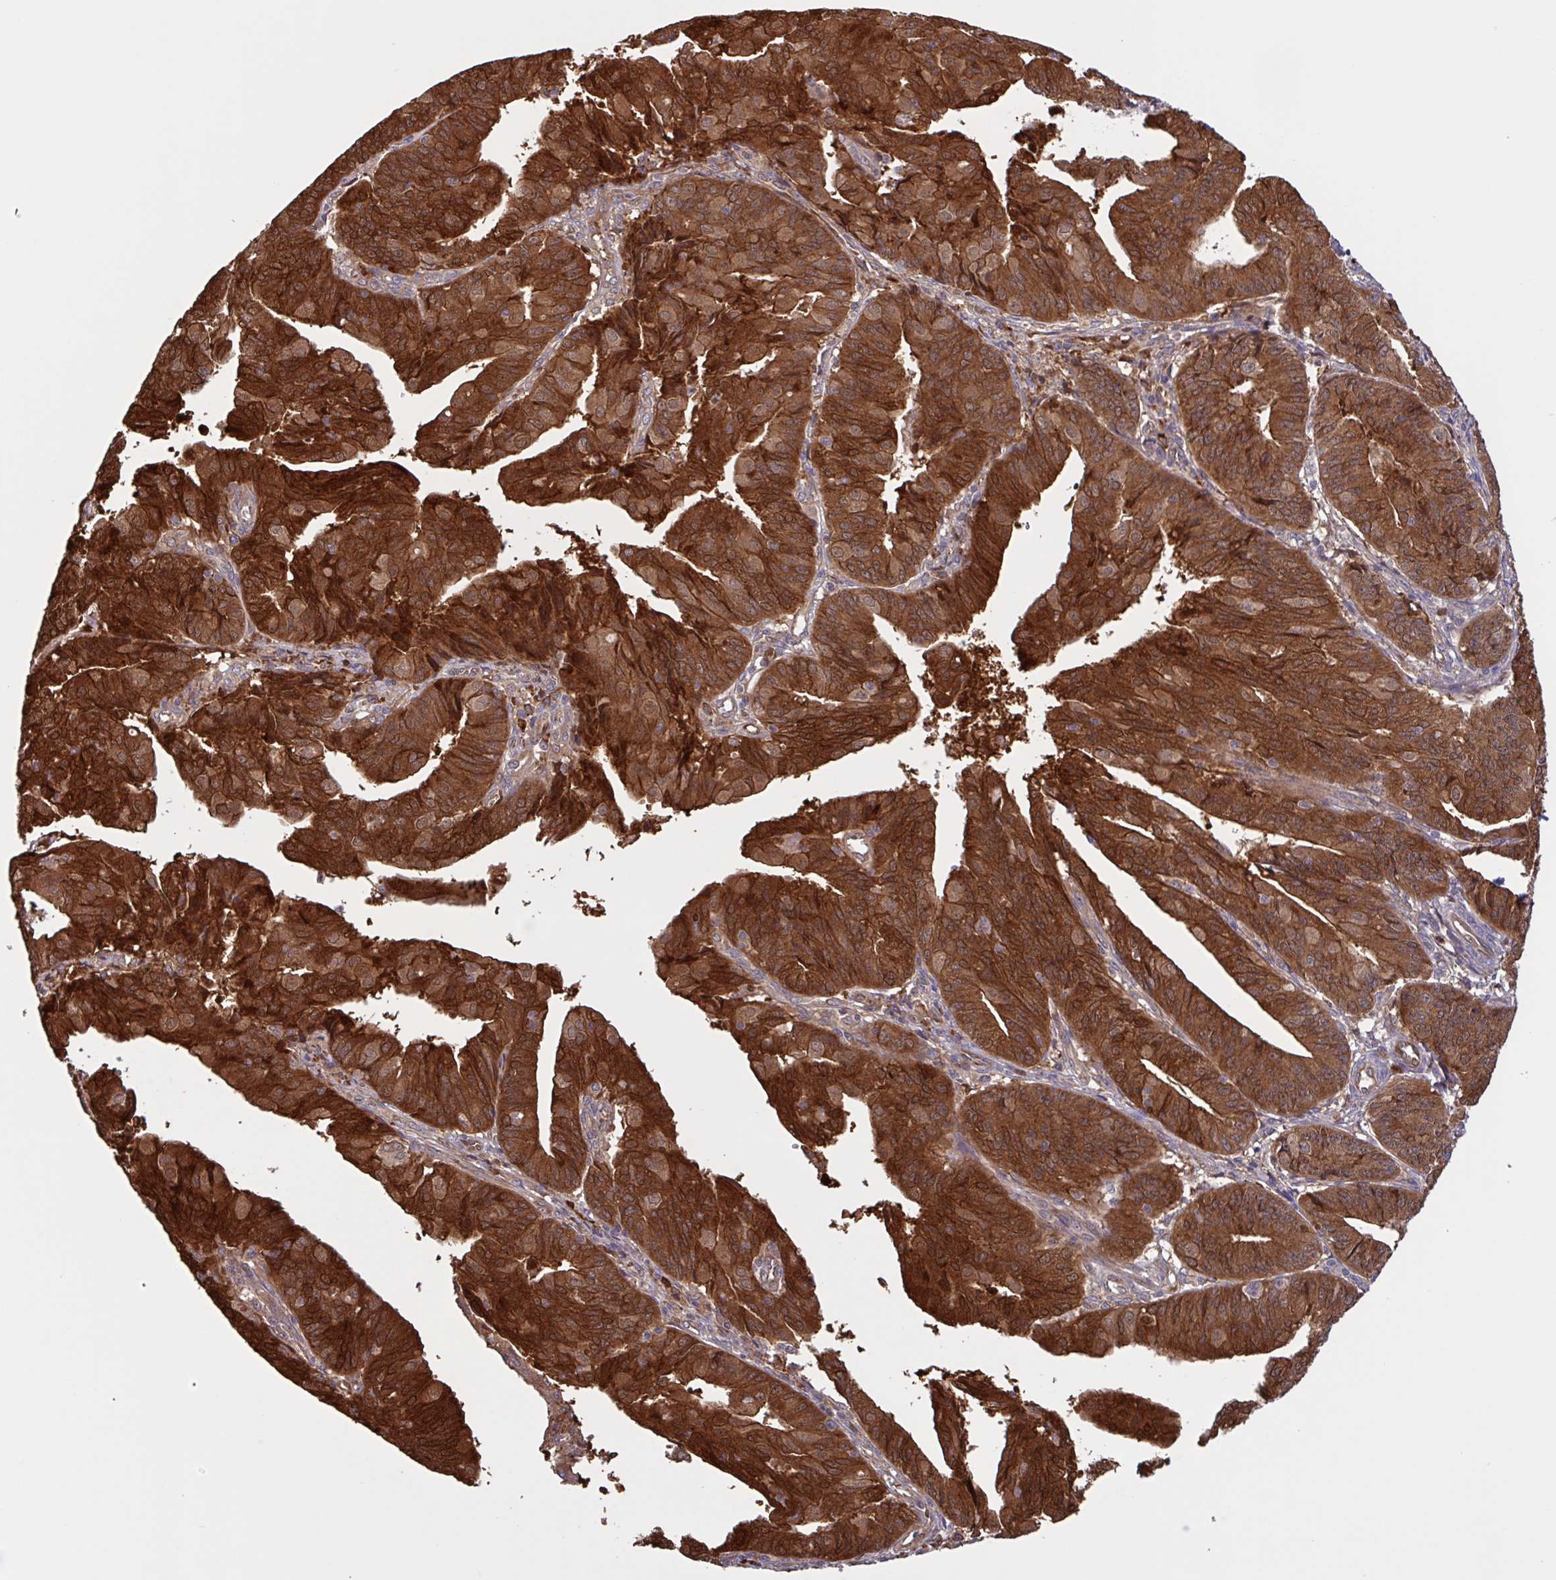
{"staining": {"intensity": "strong", "quantity": ">75%", "location": "cytoplasmic/membranous"}, "tissue": "endometrial cancer", "cell_type": "Tumor cells", "image_type": "cancer", "snomed": [{"axis": "morphology", "description": "Adenocarcinoma, NOS"}, {"axis": "topography", "description": "Endometrium"}], "caption": "Protein staining by immunohistochemistry (IHC) demonstrates strong cytoplasmic/membranous positivity in approximately >75% of tumor cells in endometrial cancer. (IHC, brightfield microscopy, high magnification).", "gene": "INTS10", "patient": {"sex": "female", "age": 56}}